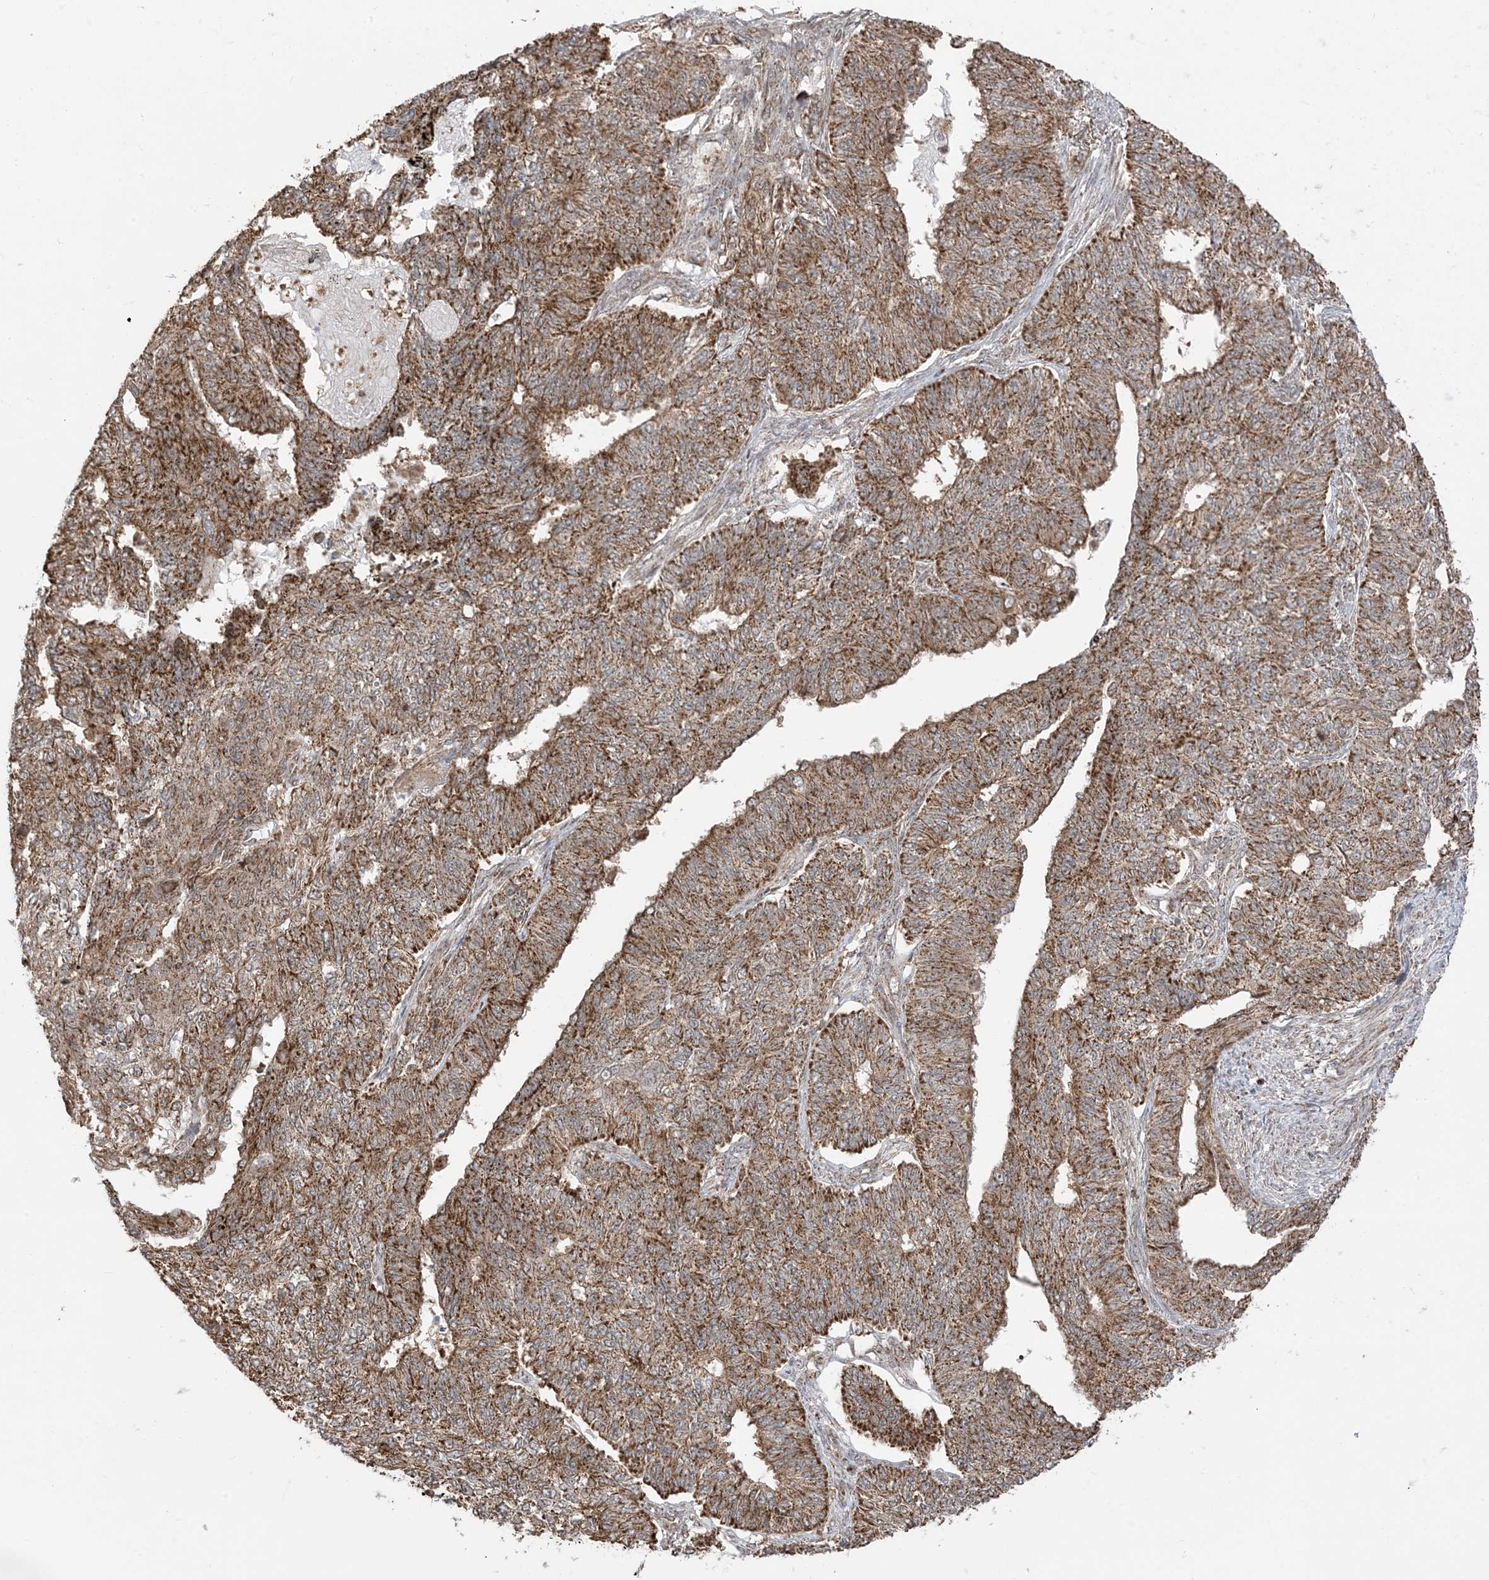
{"staining": {"intensity": "moderate", "quantity": ">75%", "location": "cytoplasmic/membranous"}, "tissue": "endometrial cancer", "cell_type": "Tumor cells", "image_type": "cancer", "snomed": [{"axis": "morphology", "description": "Adenocarcinoma, NOS"}, {"axis": "topography", "description": "Endometrium"}], "caption": "Moderate cytoplasmic/membranous staining for a protein is seen in about >75% of tumor cells of endometrial cancer (adenocarcinoma) using immunohistochemistry.", "gene": "MAPKBP1", "patient": {"sex": "female", "age": 32}}